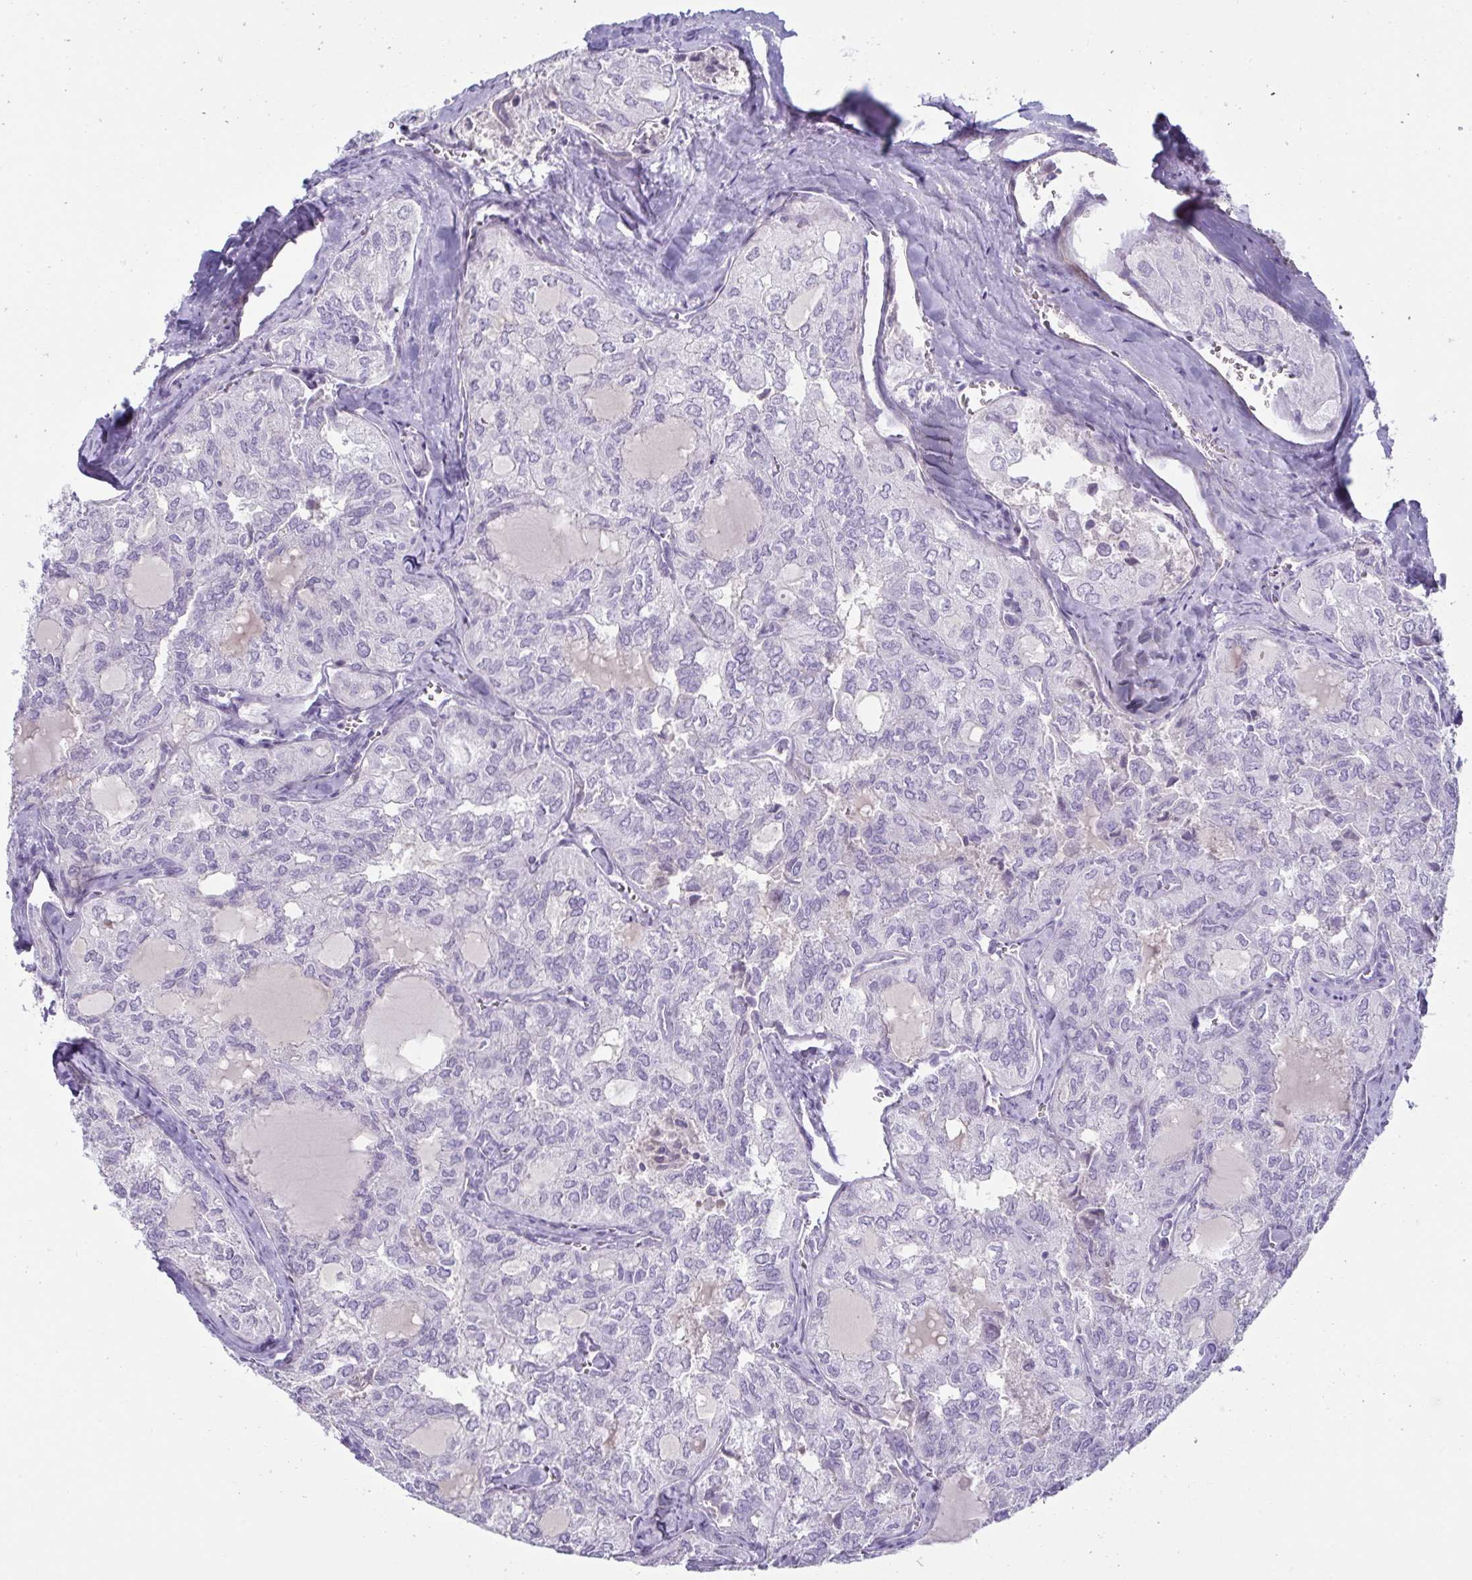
{"staining": {"intensity": "negative", "quantity": "none", "location": "none"}, "tissue": "thyroid cancer", "cell_type": "Tumor cells", "image_type": "cancer", "snomed": [{"axis": "morphology", "description": "Follicular adenoma carcinoma, NOS"}, {"axis": "topography", "description": "Thyroid gland"}], "caption": "Immunohistochemical staining of human thyroid cancer (follicular adenoma carcinoma) reveals no significant positivity in tumor cells. The staining is performed using DAB brown chromogen with nuclei counter-stained in using hematoxylin.", "gene": "OR5P3", "patient": {"sex": "male", "age": 75}}